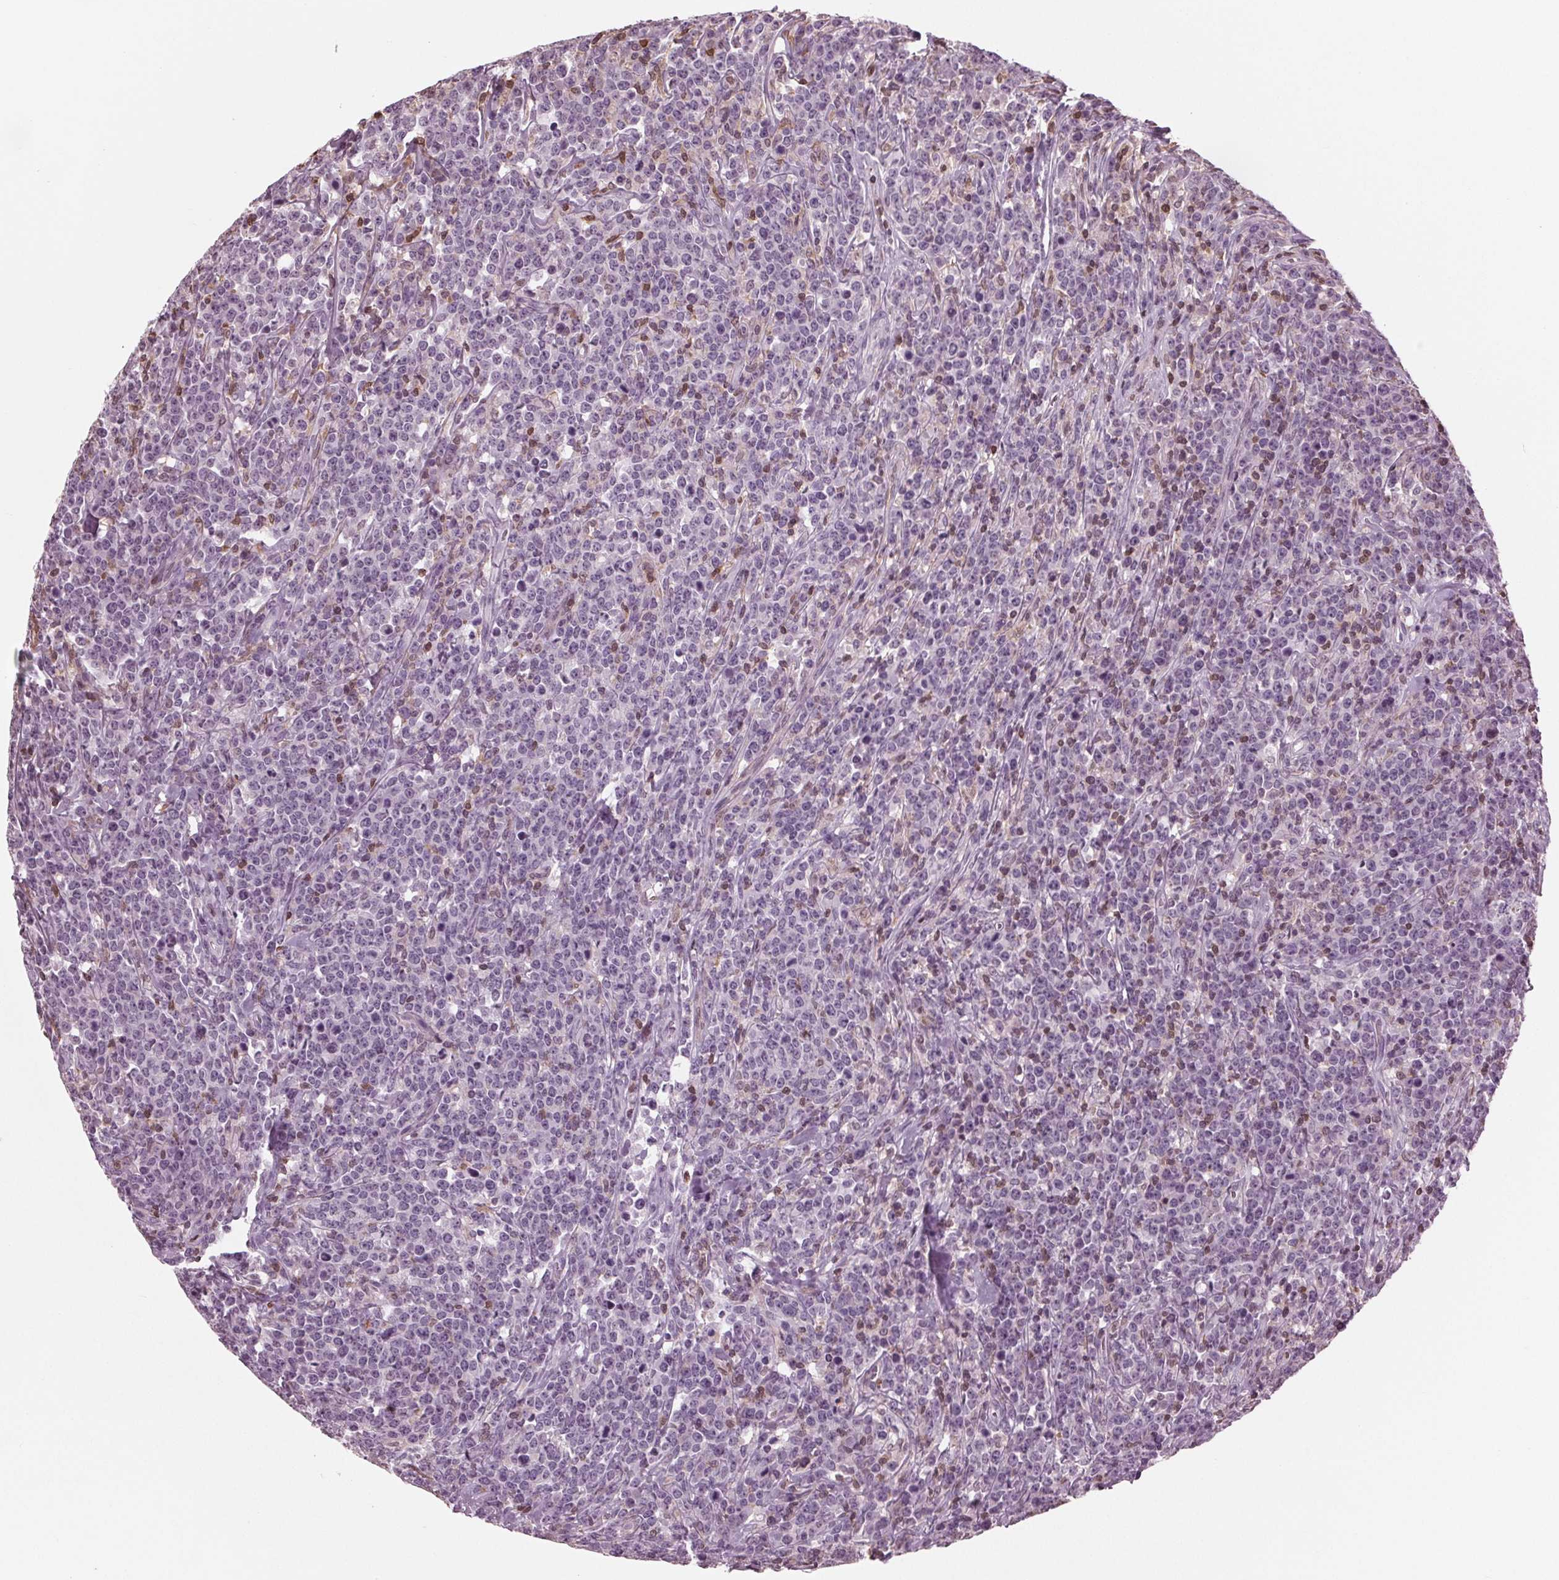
{"staining": {"intensity": "negative", "quantity": "none", "location": "none"}, "tissue": "lymphoma", "cell_type": "Tumor cells", "image_type": "cancer", "snomed": [{"axis": "morphology", "description": "Malignant lymphoma, non-Hodgkin's type, High grade"}, {"axis": "topography", "description": "Small intestine"}], "caption": "Immunohistochemical staining of human malignant lymphoma, non-Hodgkin's type (high-grade) reveals no significant positivity in tumor cells.", "gene": "BTLA", "patient": {"sex": "female", "age": 56}}